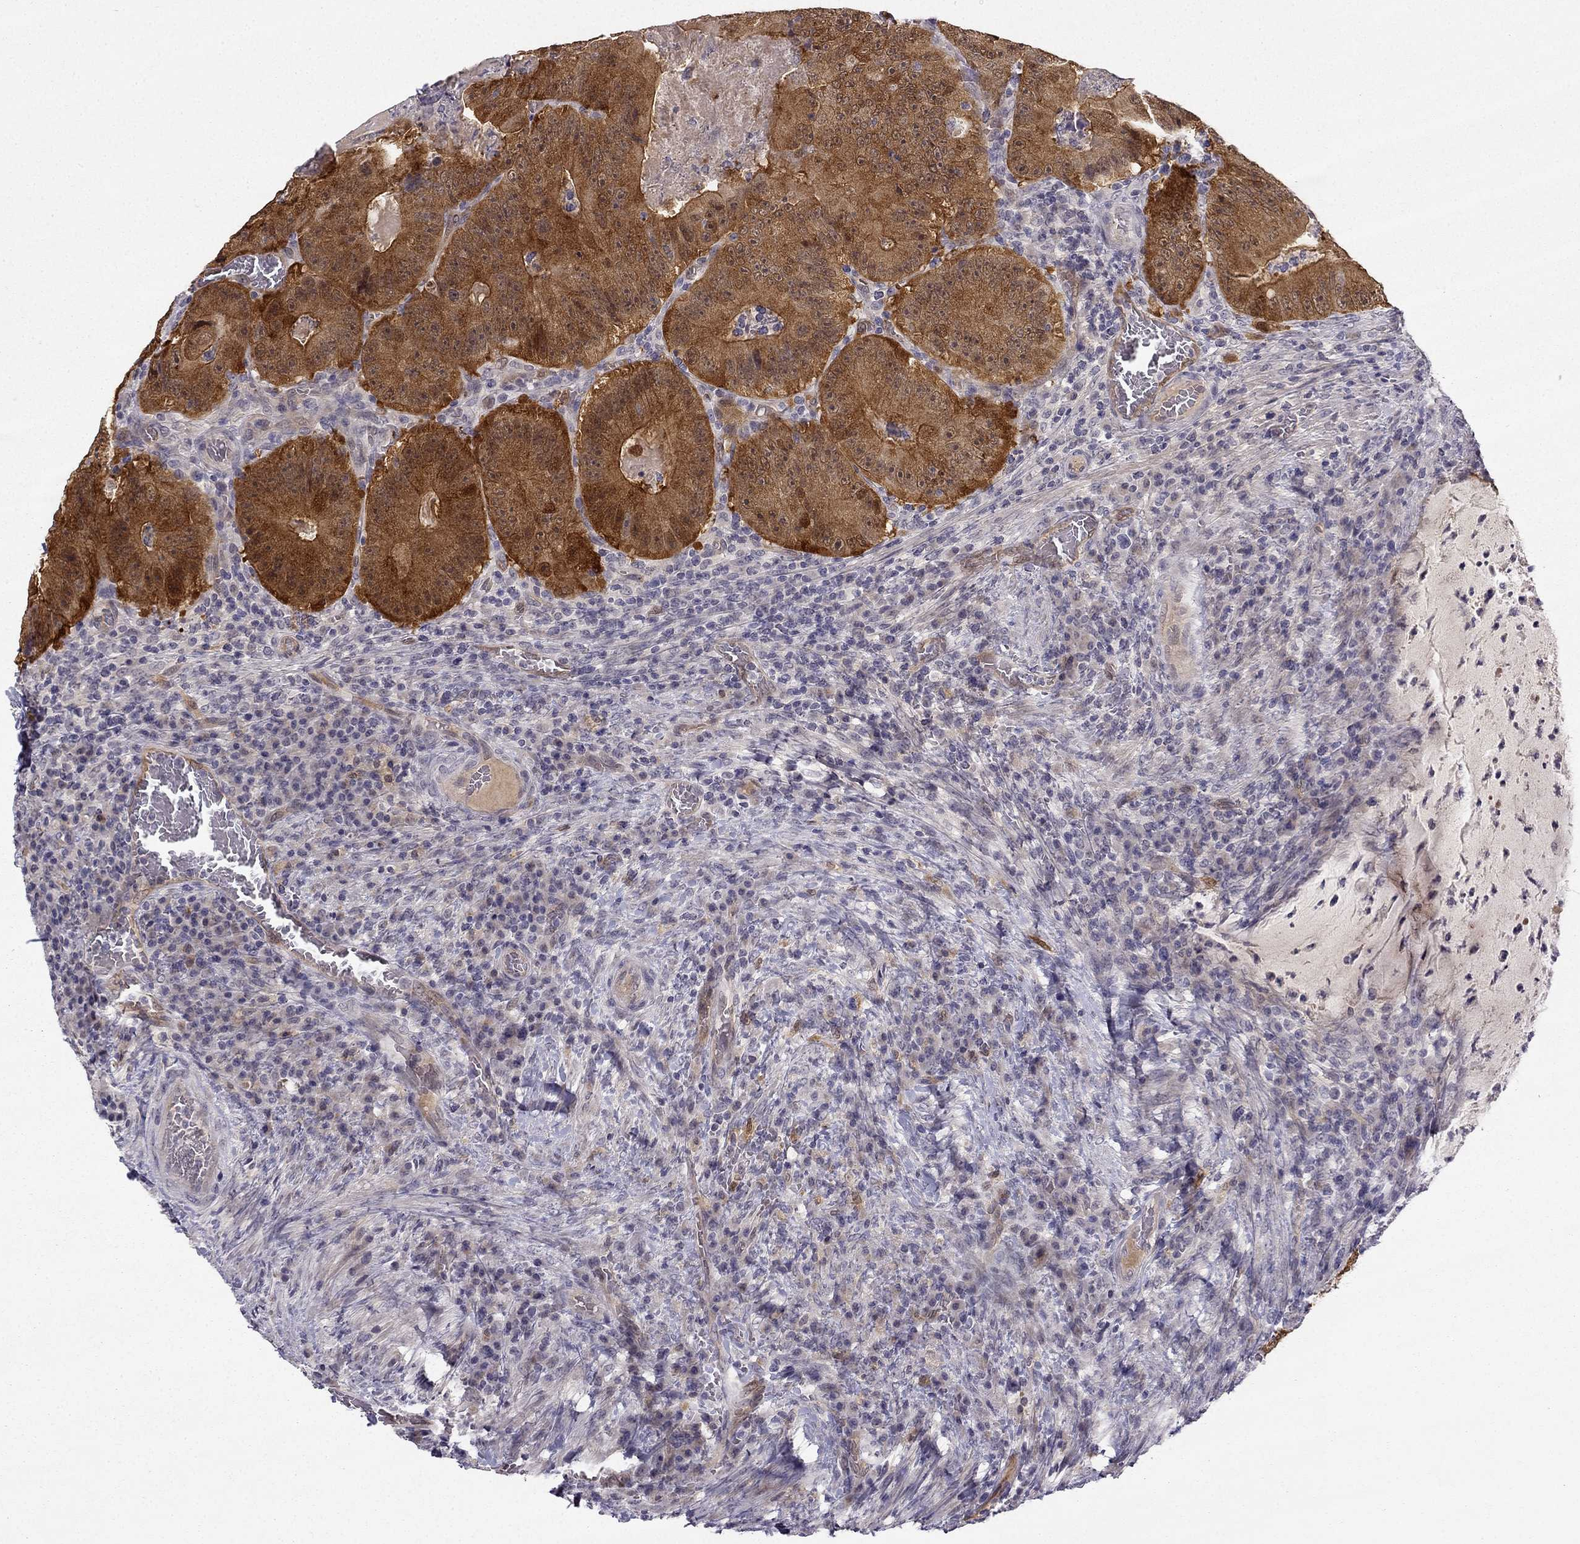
{"staining": {"intensity": "strong", "quantity": "25%-75%", "location": "cytoplasmic/membranous"}, "tissue": "colorectal cancer", "cell_type": "Tumor cells", "image_type": "cancer", "snomed": [{"axis": "morphology", "description": "Adenocarcinoma, NOS"}, {"axis": "topography", "description": "Colon"}], "caption": "Colorectal cancer stained with immunohistochemistry exhibits strong cytoplasmic/membranous positivity in approximately 25%-75% of tumor cells. Nuclei are stained in blue.", "gene": "NQO1", "patient": {"sex": "female", "age": 86}}